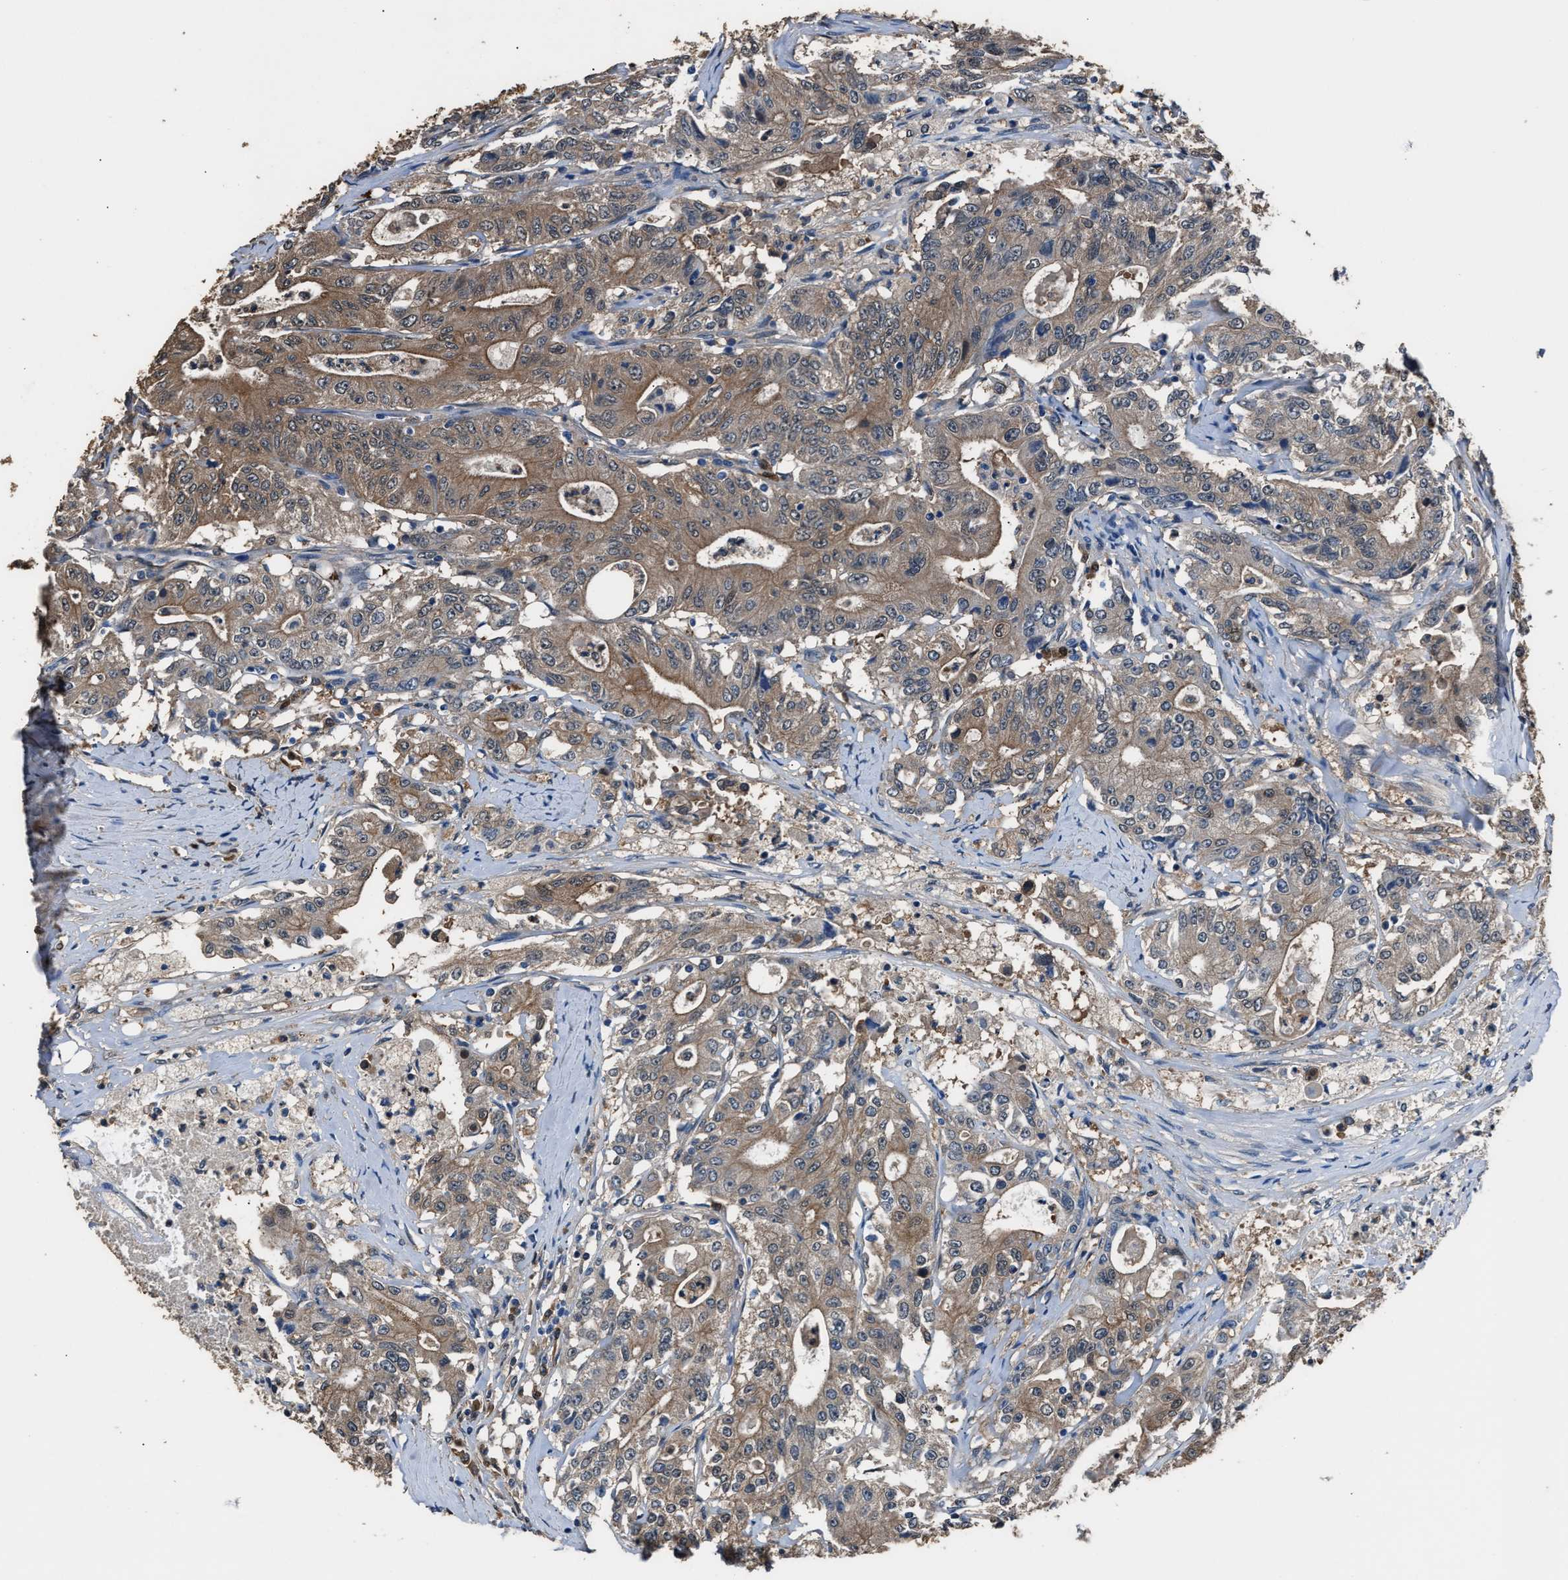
{"staining": {"intensity": "moderate", "quantity": ">75%", "location": "cytoplasmic/membranous"}, "tissue": "colorectal cancer", "cell_type": "Tumor cells", "image_type": "cancer", "snomed": [{"axis": "morphology", "description": "Adenocarcinoma, NOS"}, {"axis": "topography", "description": "Colon"}], "caption": "Human colorectal adenocarcinoma stained for a protein (brown) displays moderate cytoplasmic/membranous positive expression in about >75% of tumor cells.", "gene": "GSTP1", "patient": {"sex": "female", "age": 77}}